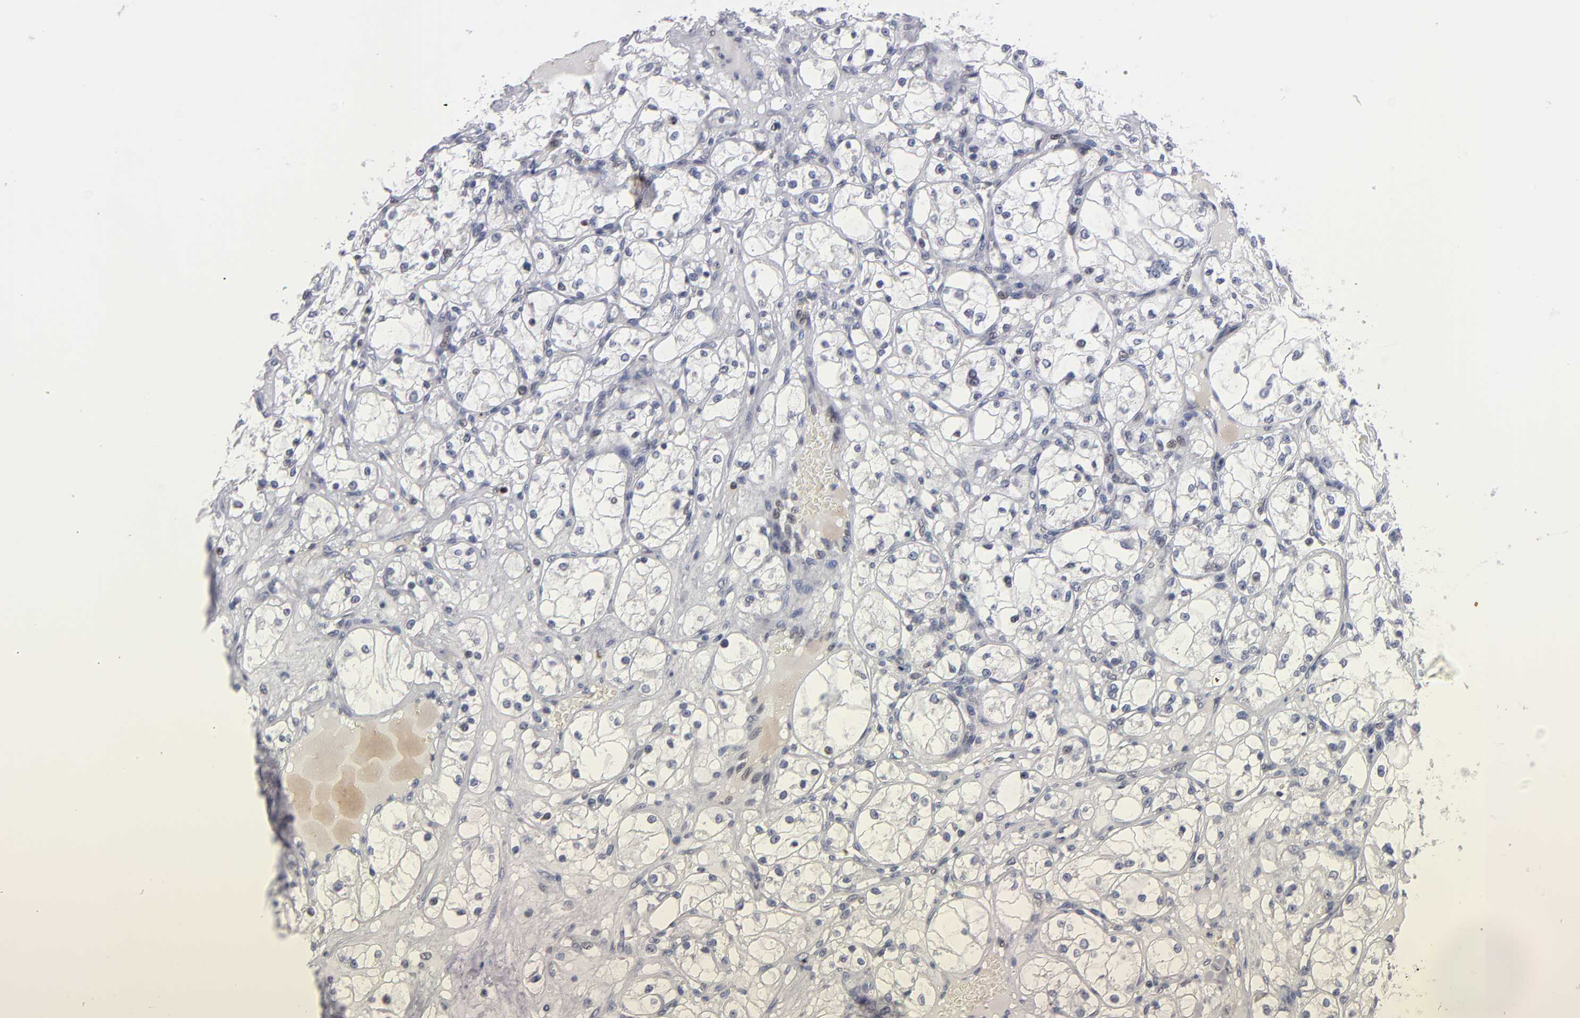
{"staining": {"intensity": "weak", "quantity": "<25%", "location": "nuclear"}, "tissue": "renal cancer", "cell_type": "Tumor cells", "image_type": "cancer", "snomed": [{"axis": "morphology", "description": "Adenocarcinoma, NOS"}, {"axis": "topography", "description": "Kidney"}], "caption": "Immunohistochemistry (IHC) of human renal cancer shows no positivity in tumor cells.", "gene": "ODF2", "patient": {"sex": "male", "age": 61}}